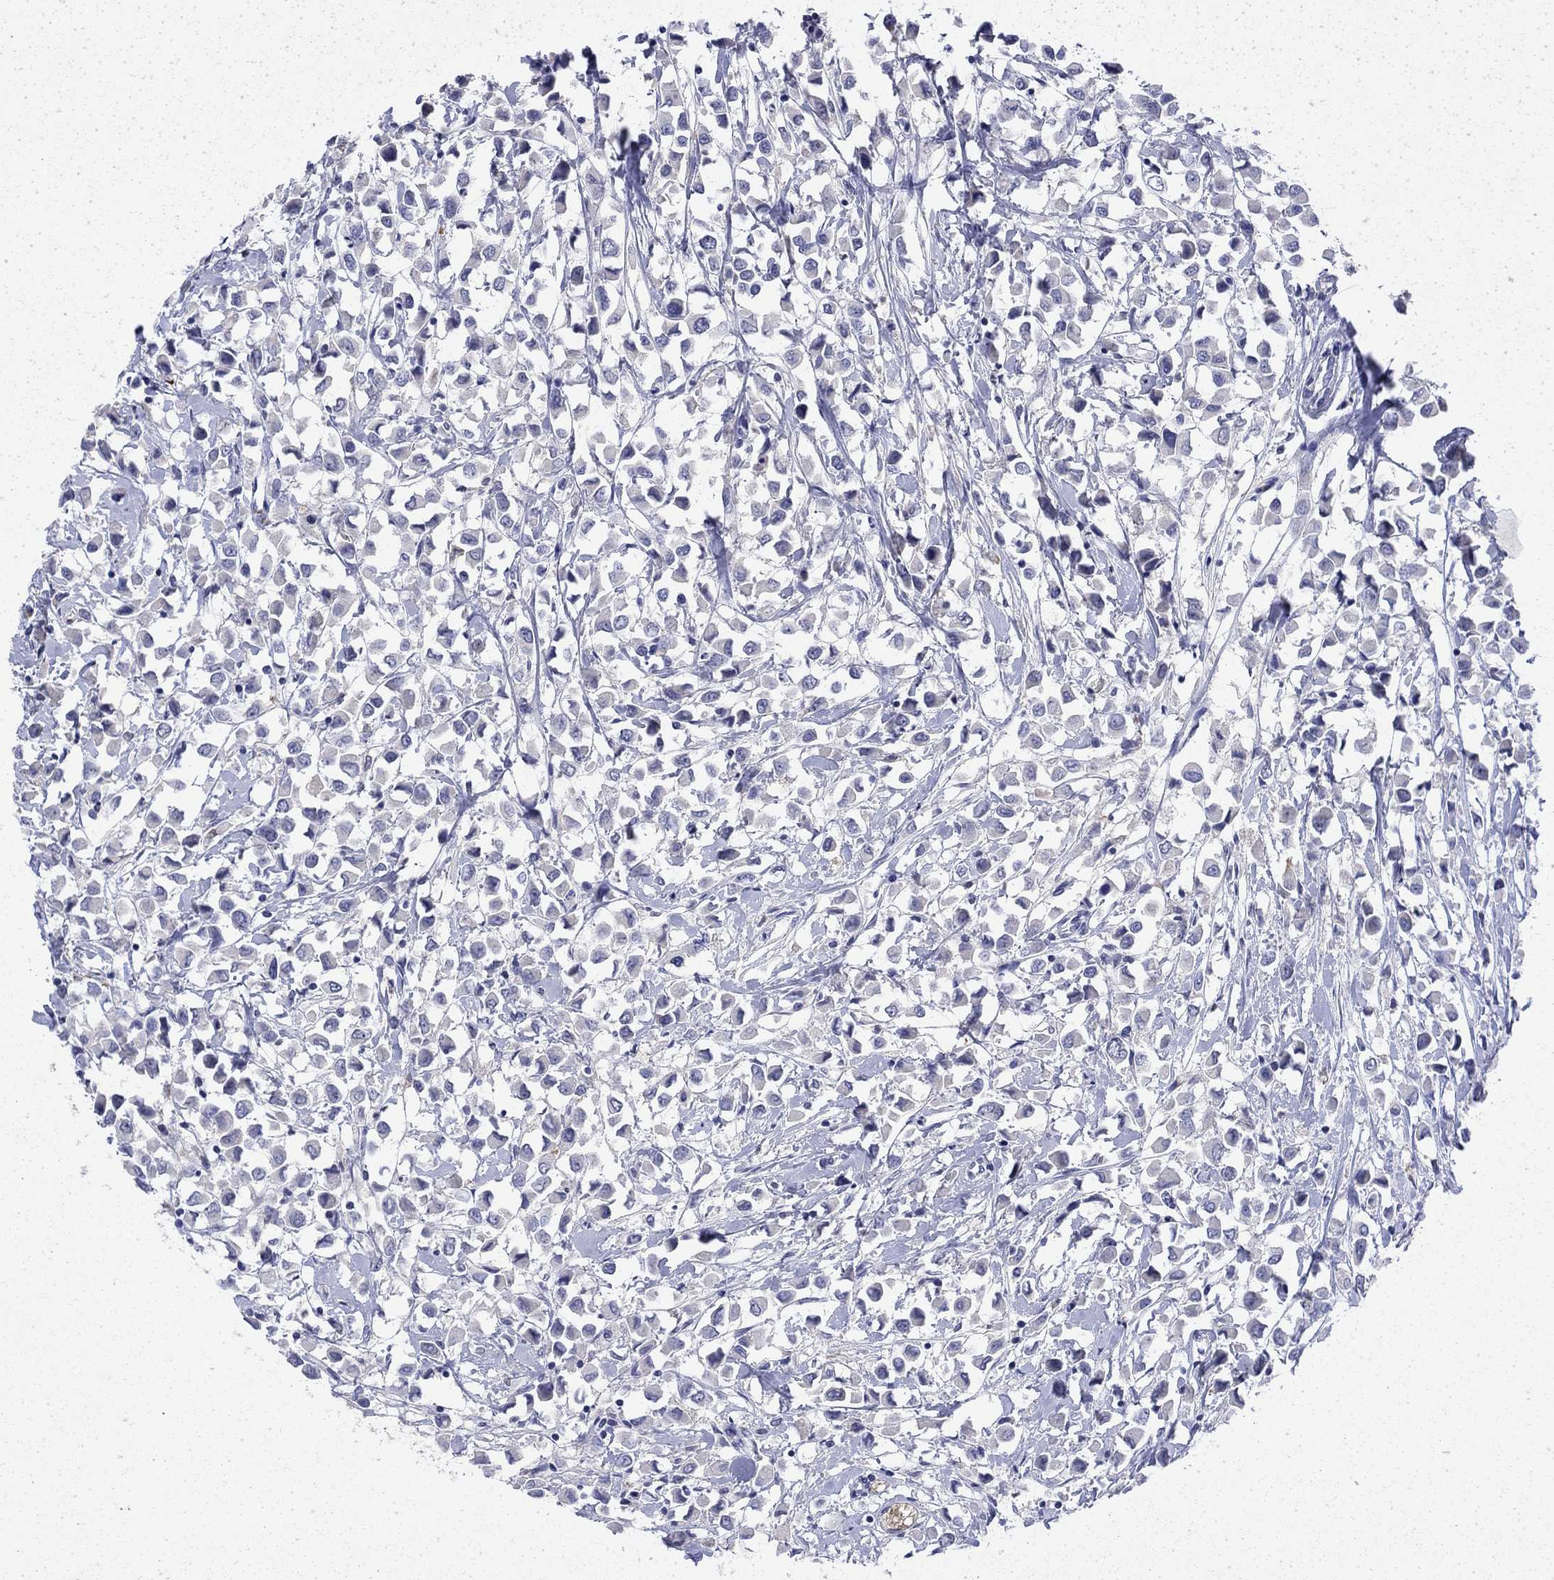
{"staining": {"intensity": "negative", "quantity": "none", "location": "none"}, "tissue": "breast cancer", "cell_type": "Tumor cells", "image_type": "cancer", "snomed": [{"axis": "morphology", "description": "Duct carcinoma"}, {"axis": "topography", "description": "Breast"}], "caption": "Micrograph shows no protein positivity in tumor cells of breast cancer (intraductal carcinoma) tissue.", "gene": "ENPP6", "patient": {"sex": "female", "age": 61}}